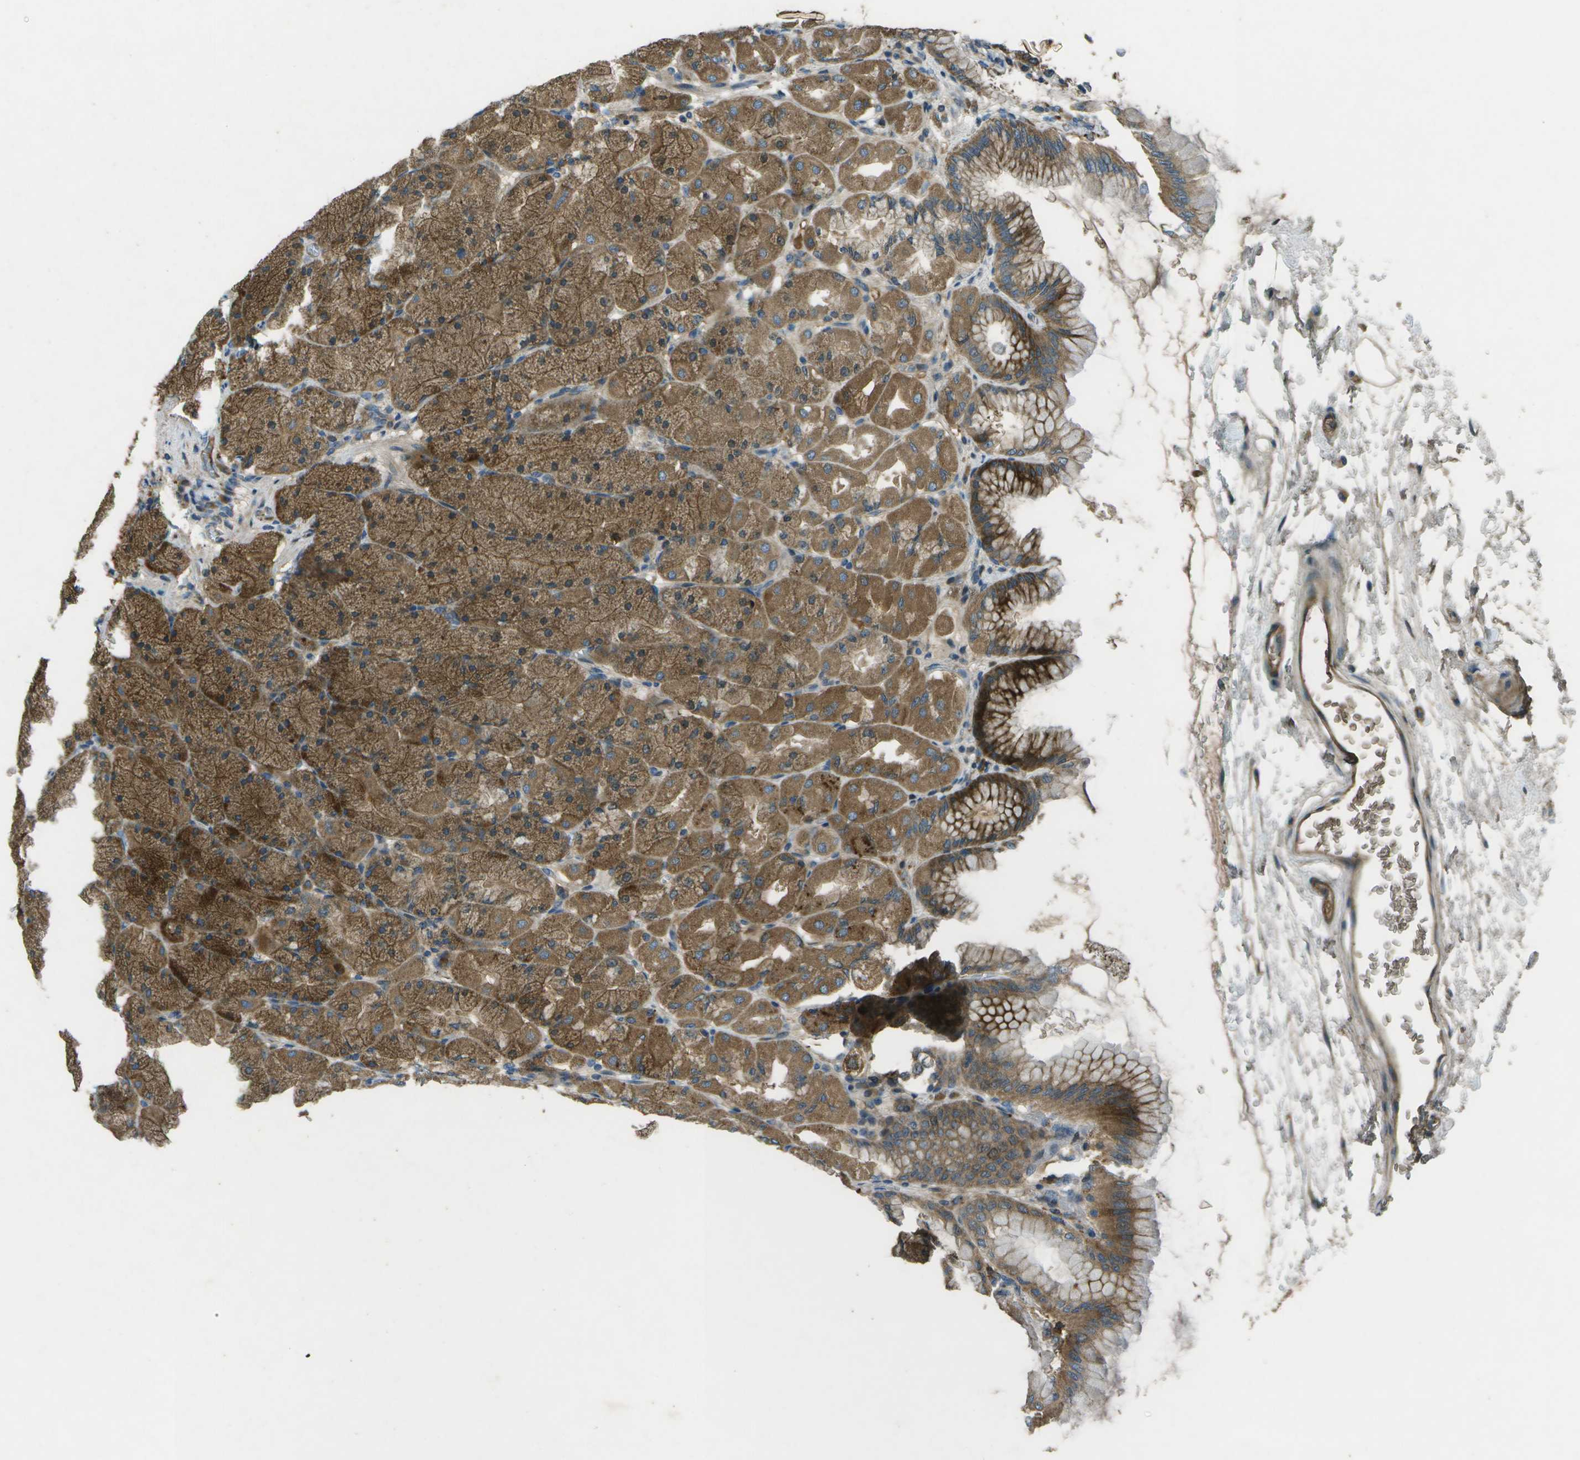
{"staining": {"intensity": "moderate", "quantity": ">75%", "location": "cytoplasmic/membranous"}, "tissue": "stomach", "cell_type": "Glandular cells", "image_type": "normal", "snomed": [{"axis": "morphology", "description": "Normal tissue, NOS"}, {"axis": "topography", "description": "Stomach, upper"}], "caption": "Immunohistochemical staining of normal human stomach shows moderate cytoplasmic/membranous protein expression in approximately >75% of glandular cells.", "gene": "PXYLP1", "patient": {"sex": "female", "age": 56}}